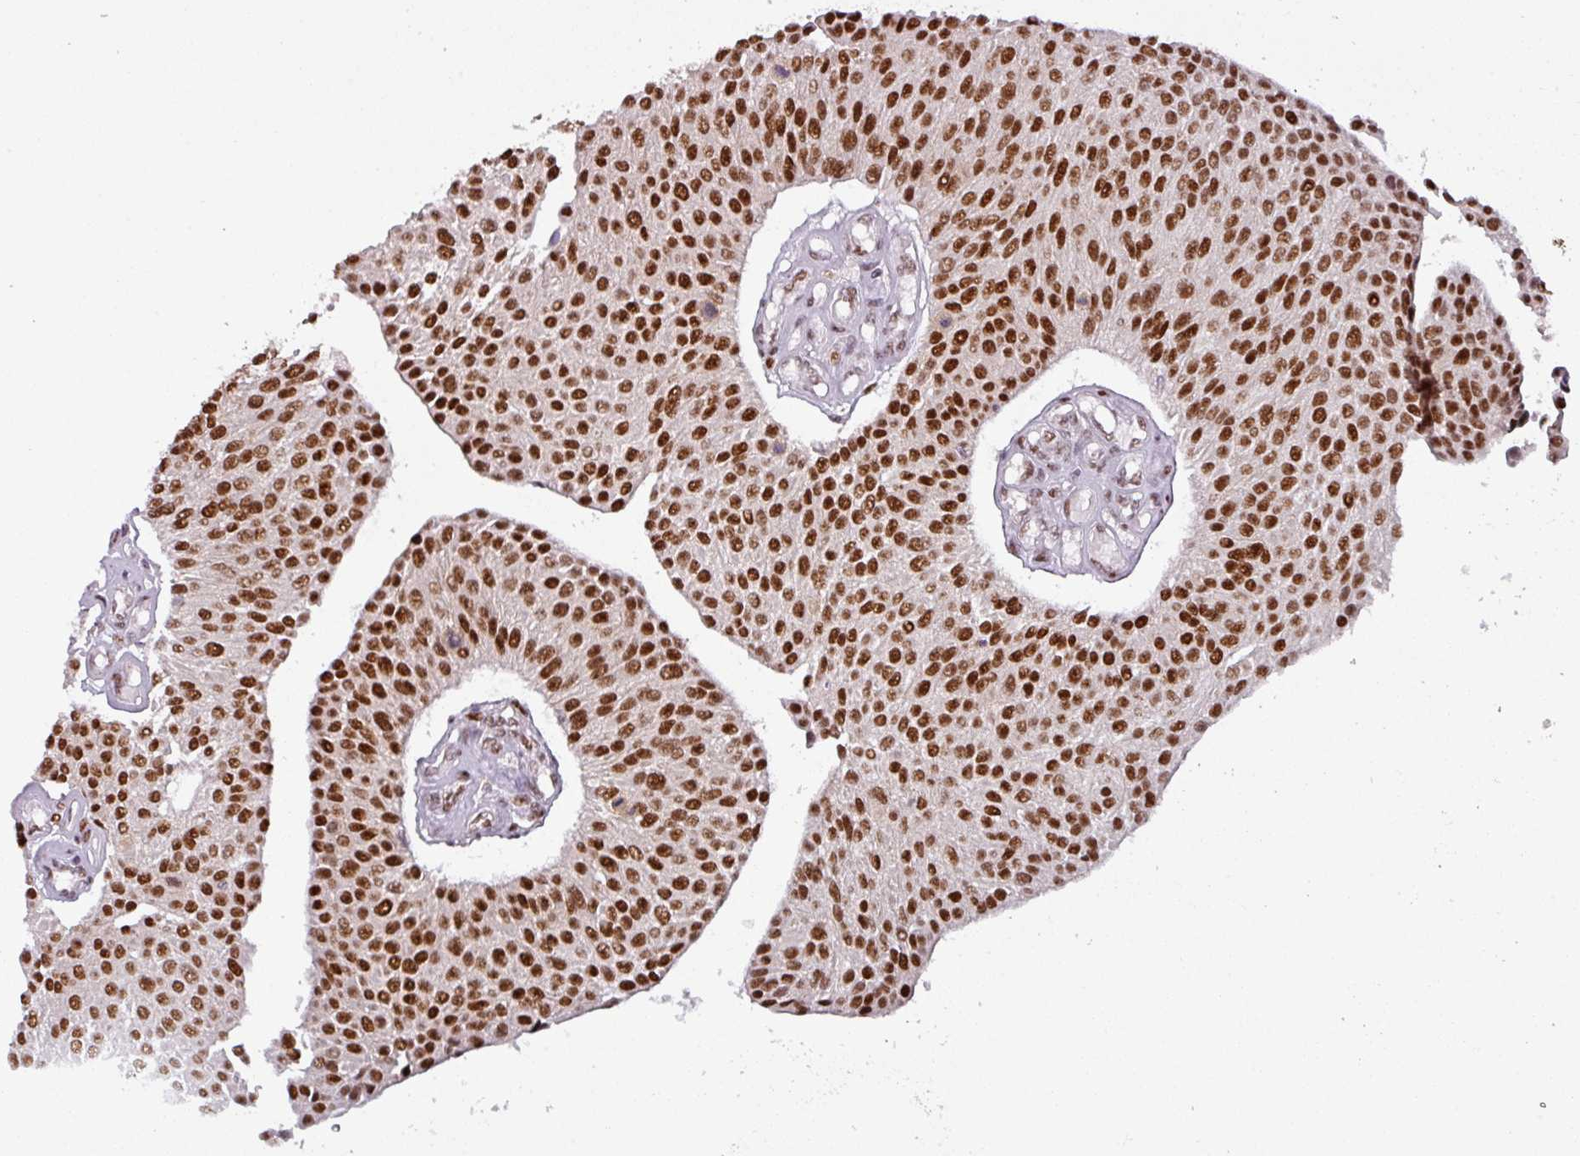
{"staining": {"intensity": "strong", "quantity": ">75%", "location": "nuclear"}, "tissue": "urothelial cancer", "cell_type": "Tumor cells", "image_type": "cancer", "snomed": [{"axis": "morphology", "description": "Urothelial carcinoma, NOS"}, {"axis": "topography", "description": "Urinary bladder"}], "caption": "An image of transitional cell carcinoma stained for a protein displays strong nuclear brown staining in tumor cells. (IHC, brightfield microscopy, high magnification).", "gene": "IRF2BPL", "patient": {"sex": "male", "age": 55}}